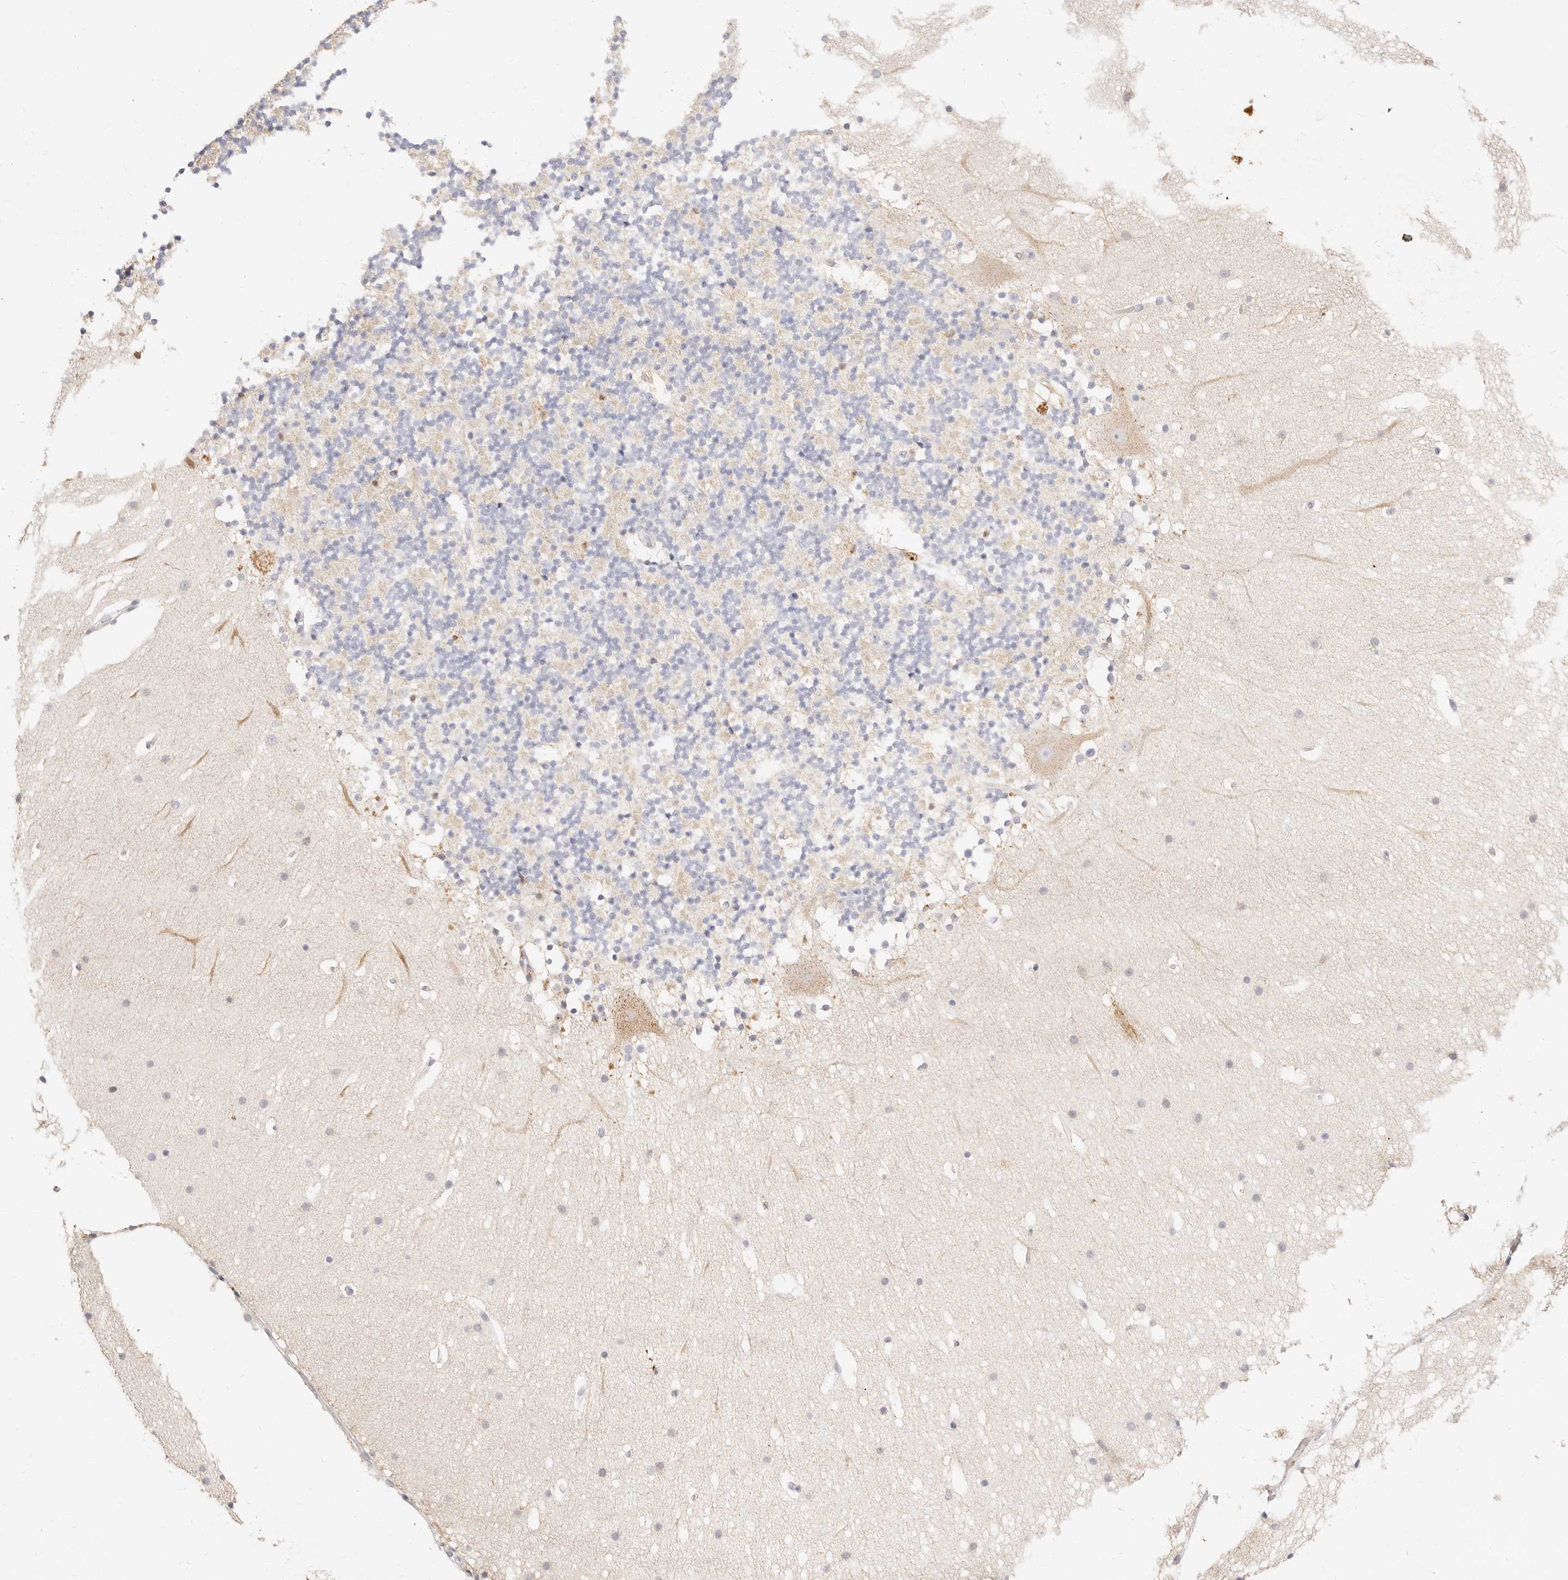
{"staining": {"intensity": "weak", "quantity": "<25%", "location": "cytoplasmic/membranous"}, "tissue": "cerebellum", "cell_type": "Cells in granular layer", "image_type": "normal", "snomed": [{"axis": "morphology", "description": "Normal tissue, NOS"}, {"axis": "topography", "description": "Cerebellum"}], "caption": "A high-resolution photomicrograph shows immunohistochemistry staining of normal cerebellum, which shows no significant positivity in cells in granular layer. The staining was performed using DAB to visualize the protein expression in brown, while the nuclei were stained in blue with hematoxylin (Magnification: 20x).", "gene": "ACOX1", "patient": {"sex": "male", "age": 57}}